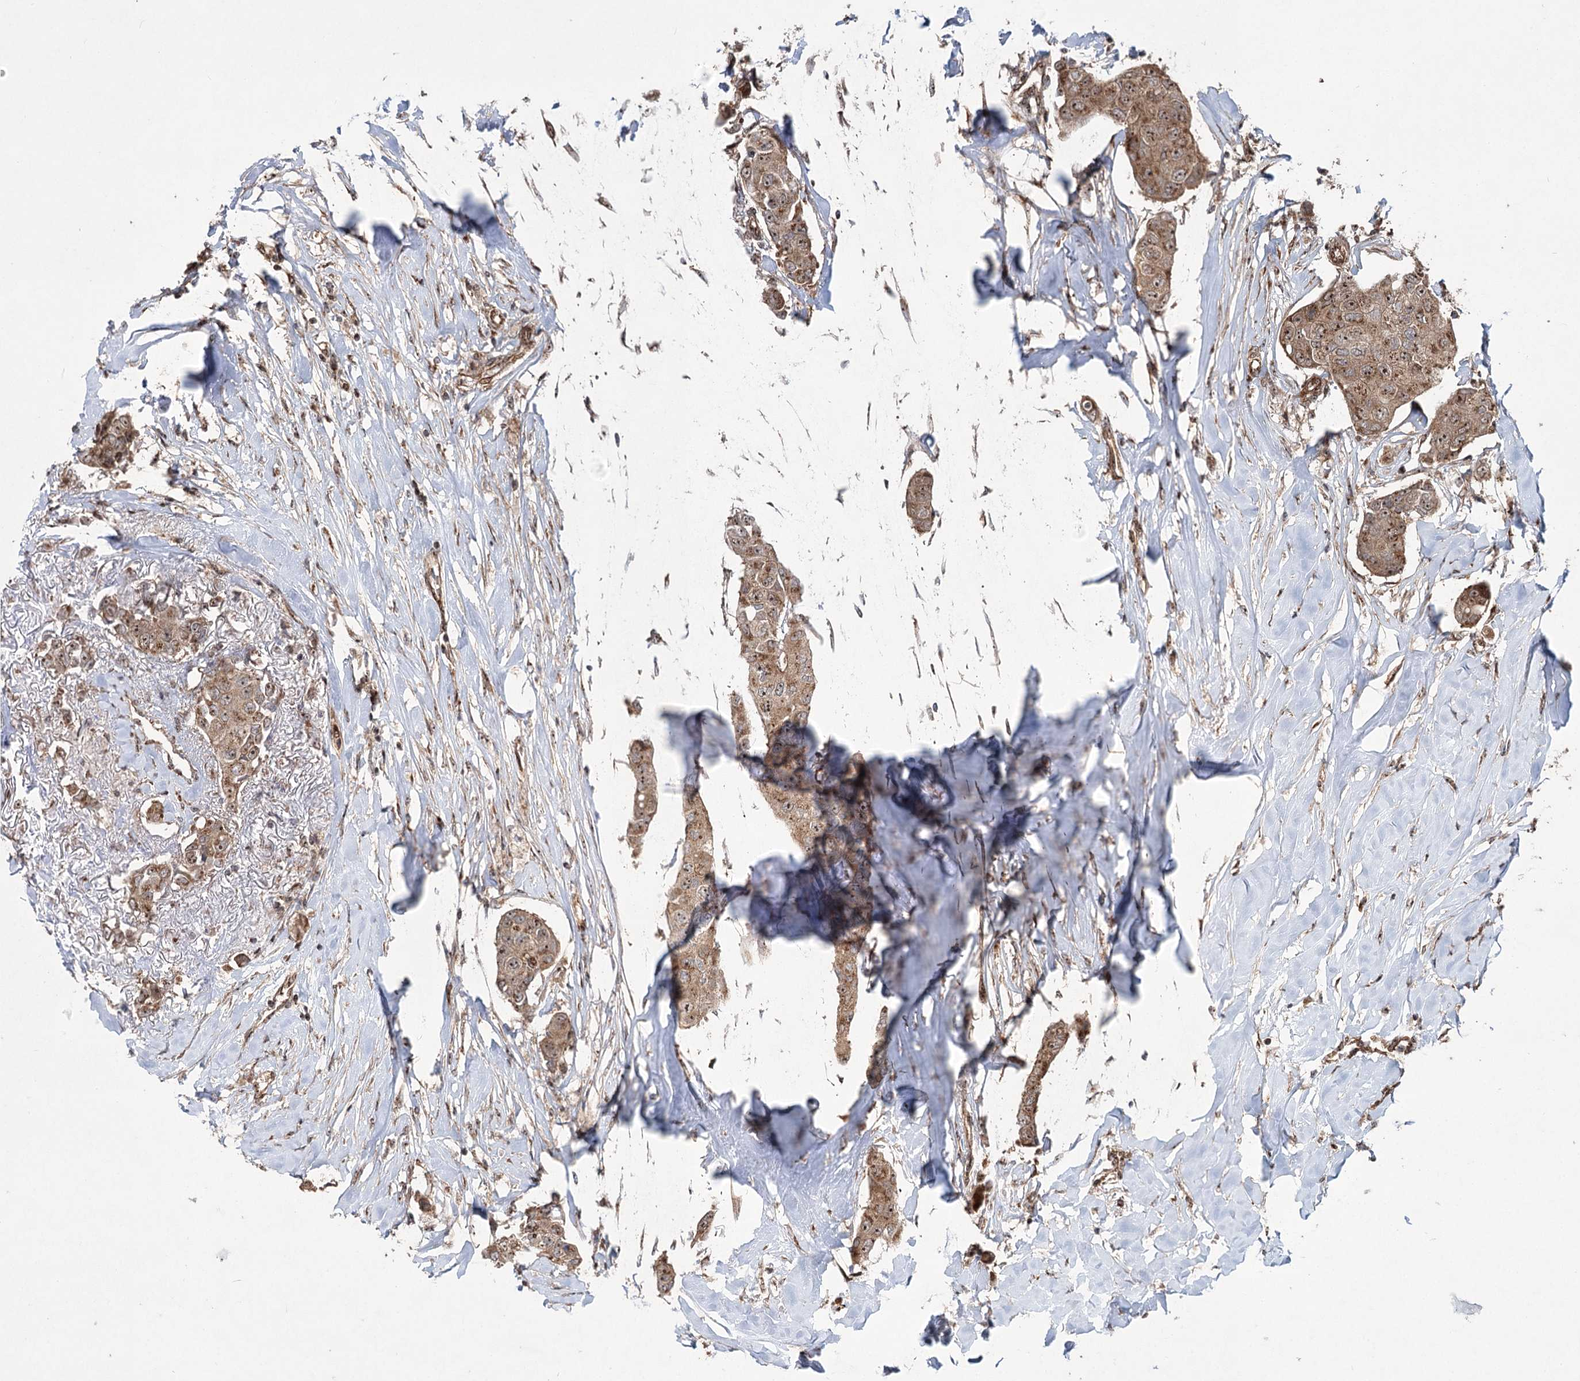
{"staining": {"intensity": "moderate", "quantity": ">75%", "location": "cytoplasmic/membranous,nuclear"}, "tissue": "breast cancer", "cell_type": "Tumor cells", "image_type": "cancer", "snomed": [{"axis": "morphology", "description": "Duct carcinoma"}, {"axis": "topography", "description": "Breast"}], "caption": "Immunohistochemical staining of breast cancer reveals medium levels of moderate cytoplasmic/membranous and nuclear protein positivity in approximately >75% of tumor cells.", "gene": "SERINC5", "patient": {"sex": "female", "age": 80}}